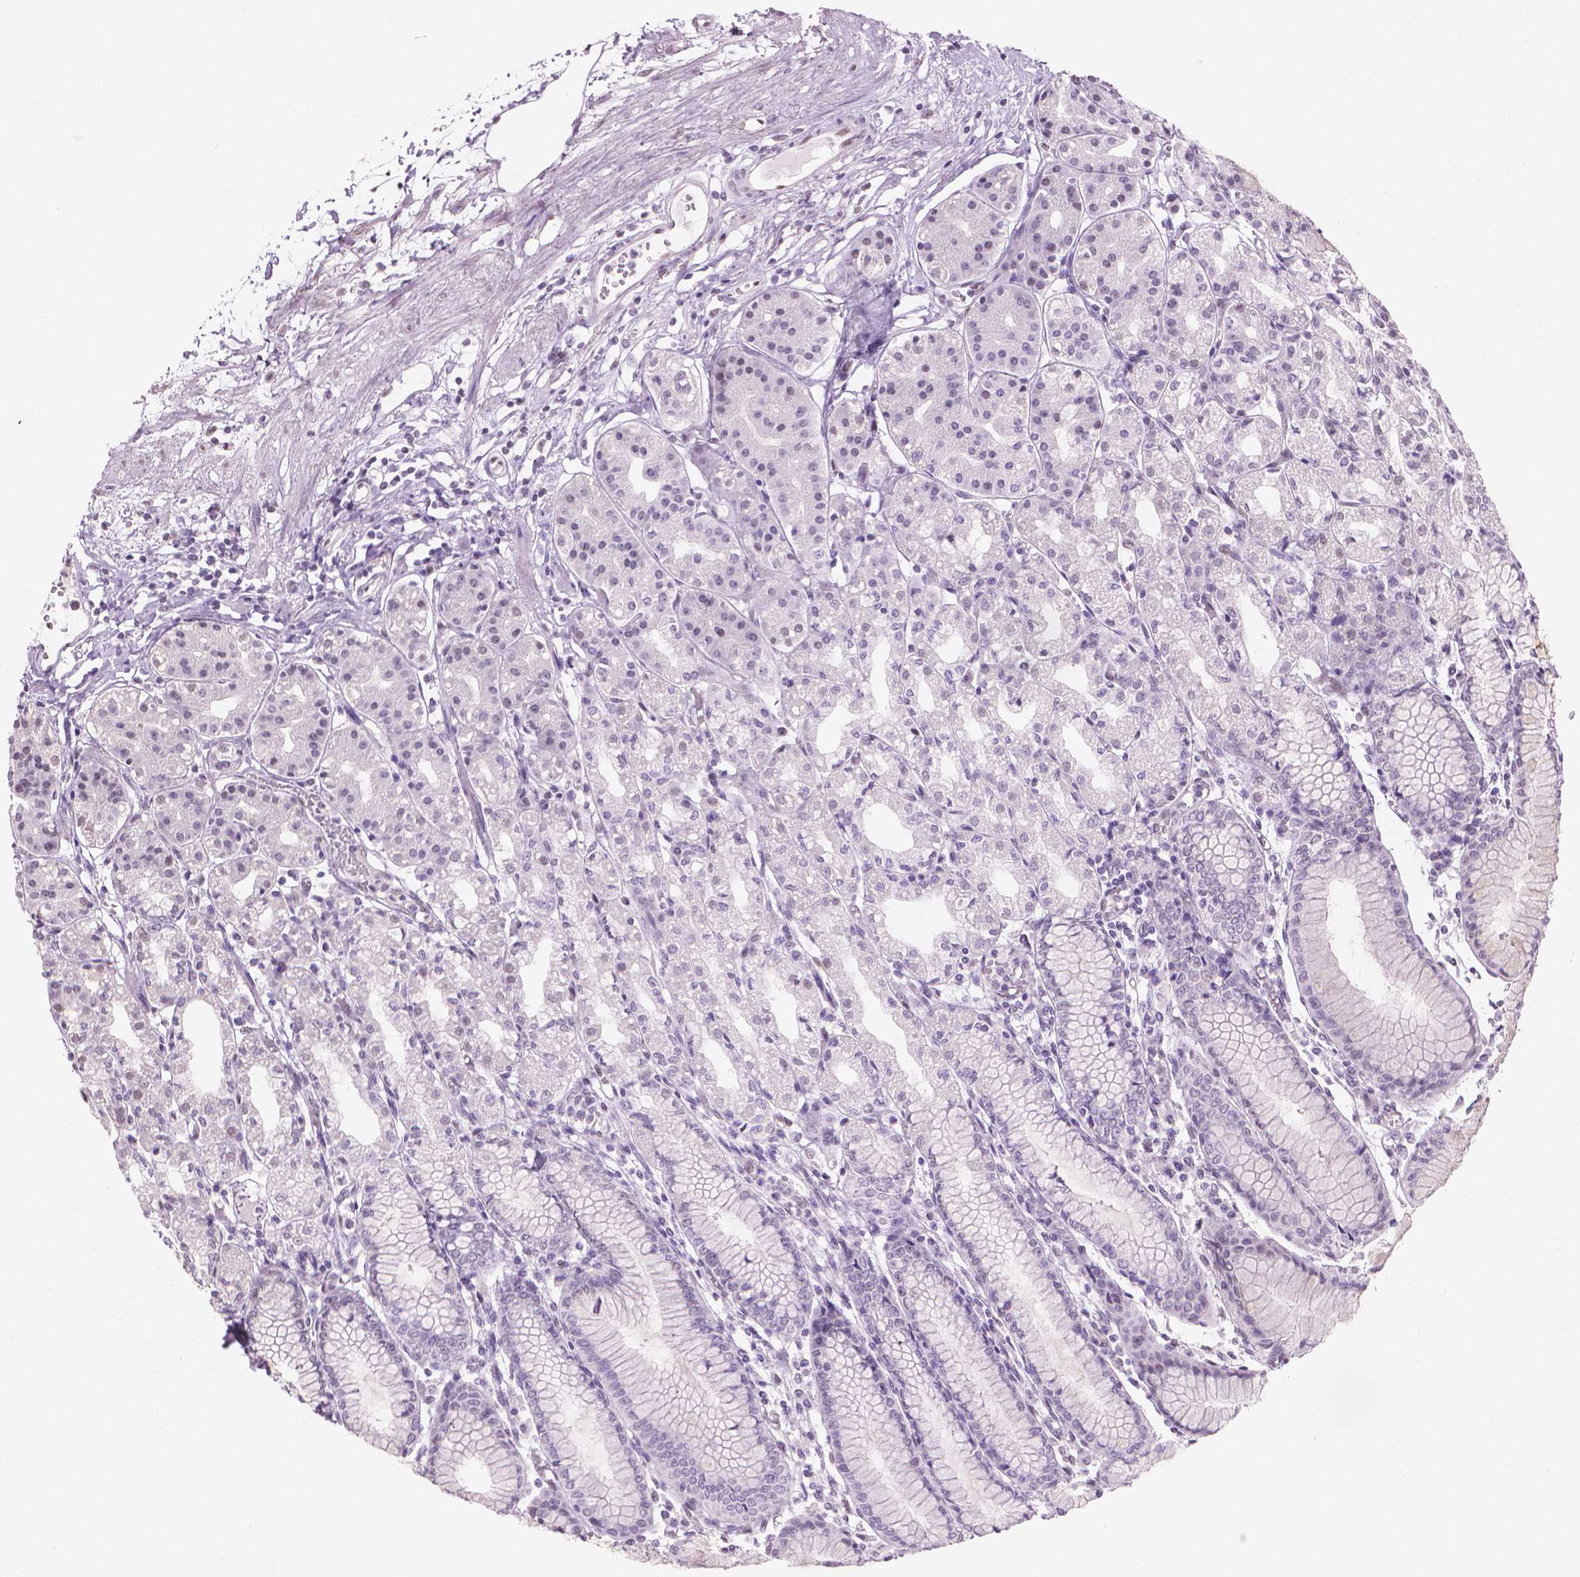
{"staining": {"intensity": "weak", "quantity": "<25%", "location": "nuclear"}, "tissue": "stomach", "cell_type": "Glandular cells", "image_type": "normal", "snomed": [{"axis": "morphology", "description": "Normal tissue, NOS"}, {"axis": "topography", "description": "Skeletal muscle"}, {"axis": "topography", "description": "Stomach"}], "caption": "IHC of normal human stomach exhibits no expression in glandular cells.", "gene": "PIAS2", "patient": {"sex": "female", "age": 57}}